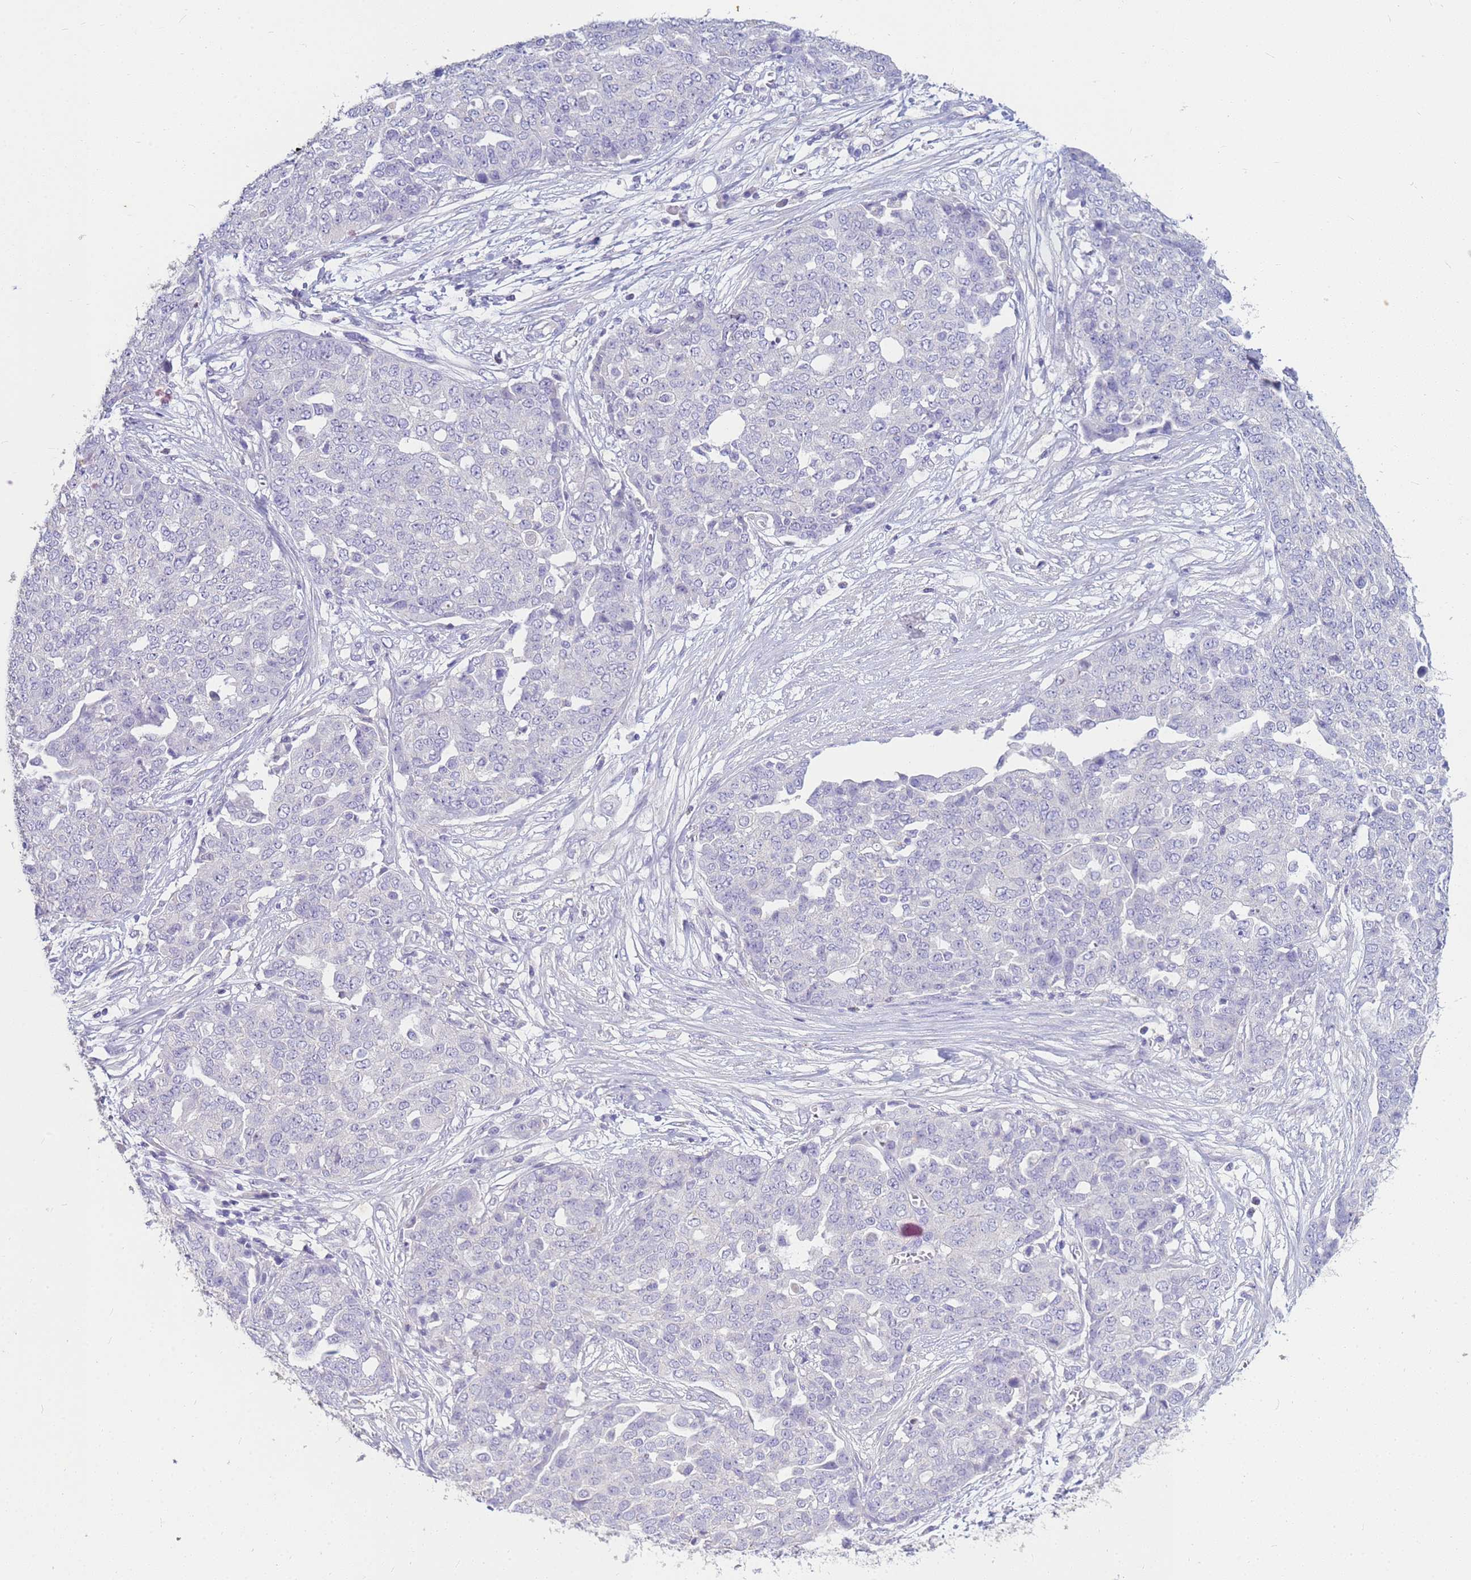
{"staining": {"intensity": "negative", "quantity": "none", "location": "none"}, "tissue": "ovarian cancer", "cell_type": "Tumor cells", "image_type": "cancer", "snomed": [{"axis": "morphology", "description": "Cystadenocarcinoma, serous, NOS"}, {"axis": "topography", "description": "Soft tissue"}, {"axis": "topography", "description": "Ovary"}], "caption": "High power microscopy micrograph of an IHC micrograph of ovarian cancer, revealing no significant expression in tumor cells.", "gene": "B3GNT8", "patient": {"sex": "female", "age": 57}}